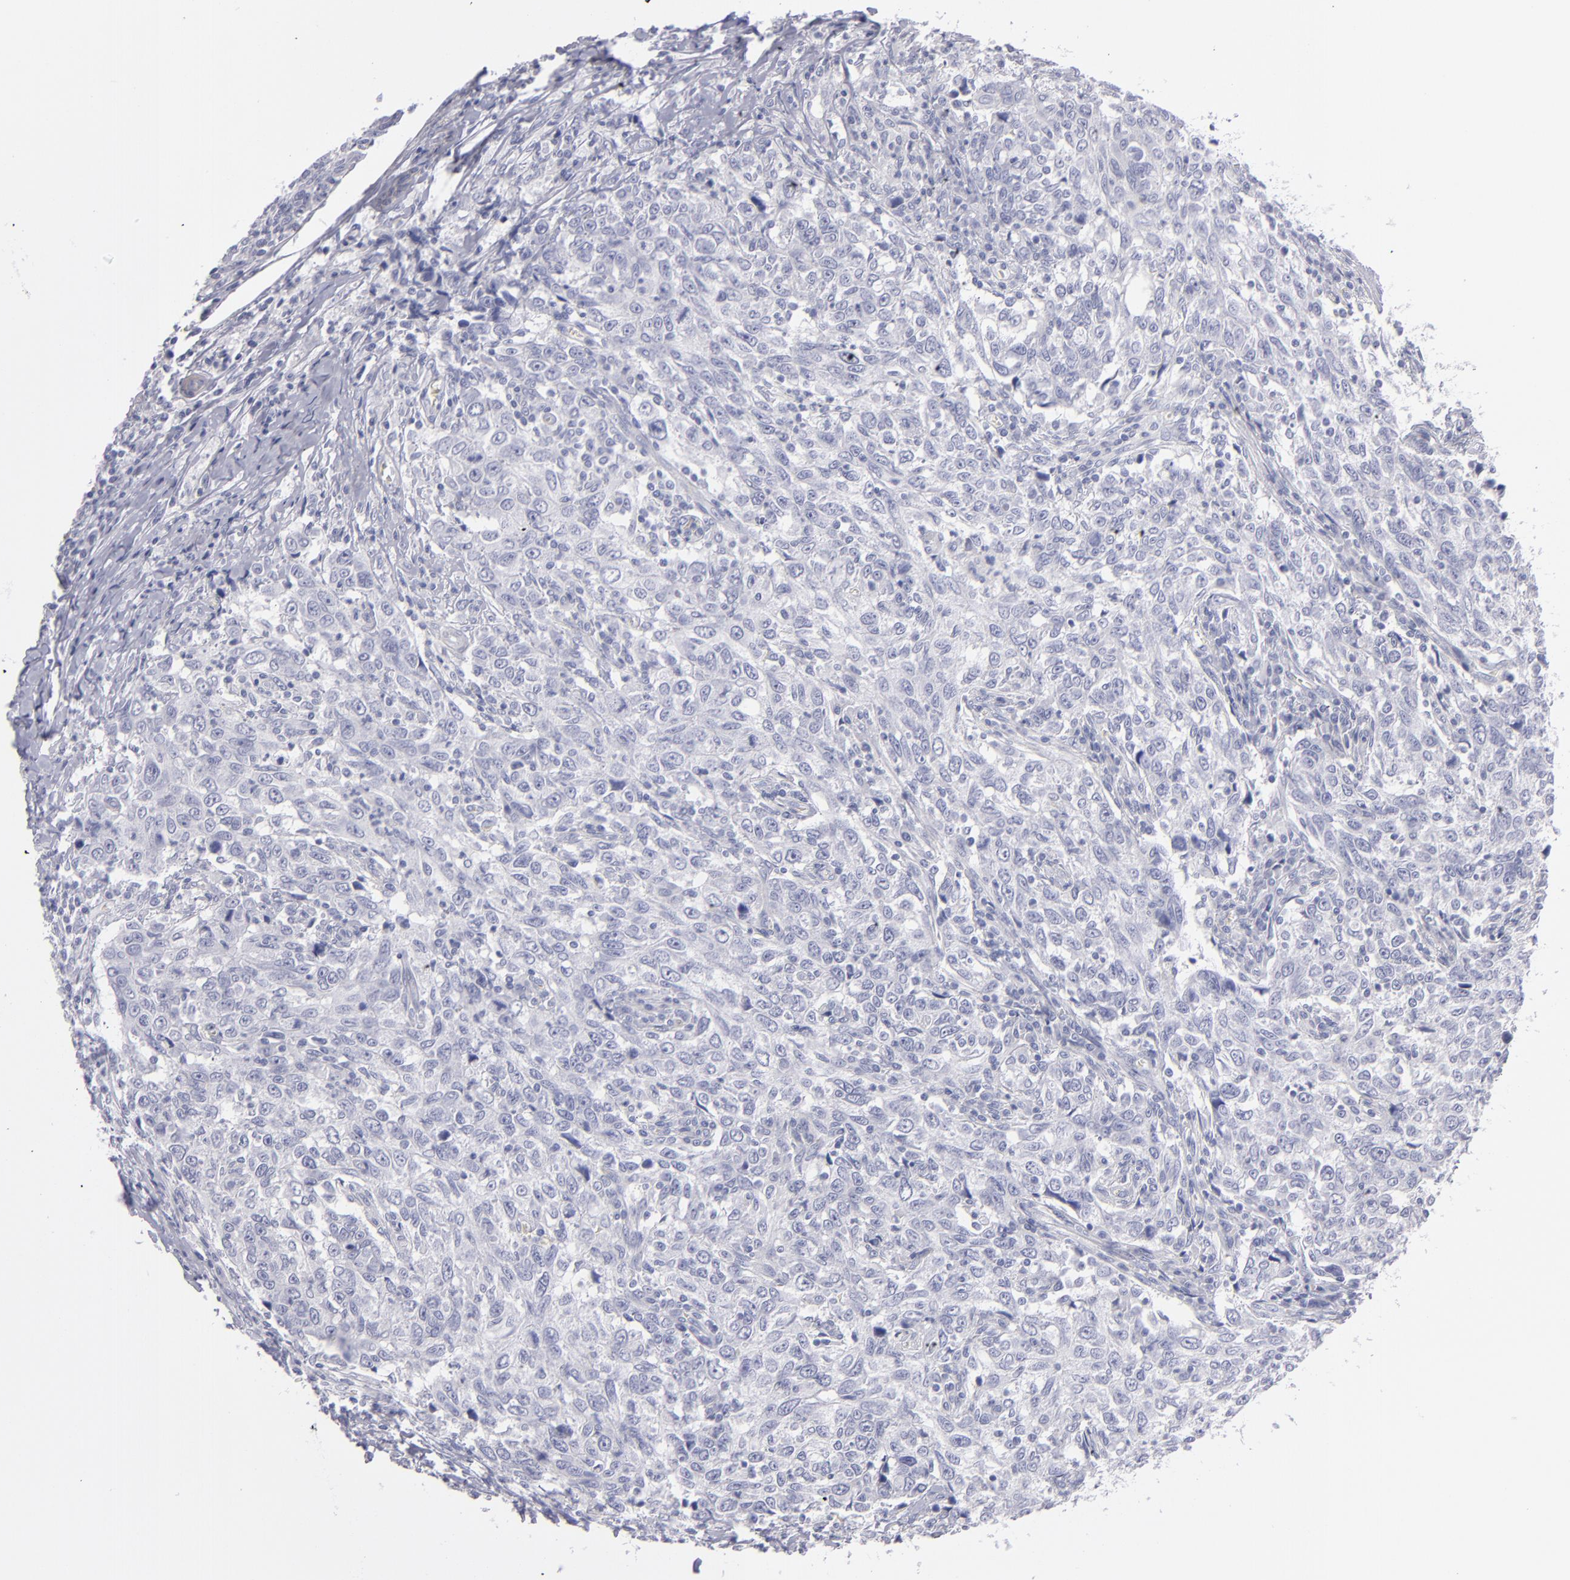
{"staining": {"intensity": "negative", "quantity": "none", "location": "none"}, "tissue": "breast cancer", "cell_type": "Tumor cells", "image_type": "cancer", "snomed": [{"axis": "morphology", "description": "Duct carcinoma"}, {"axis": "topography", "description": "Breast"}], "caption": "A photomicrograph of human invasive ductal carcinoma (breast) is negative for staining in tumor cells. (DAB immunohistochemistry, high magnification).", "gene": "MYH11", "patient": {"sex": "female", "age": 50}}